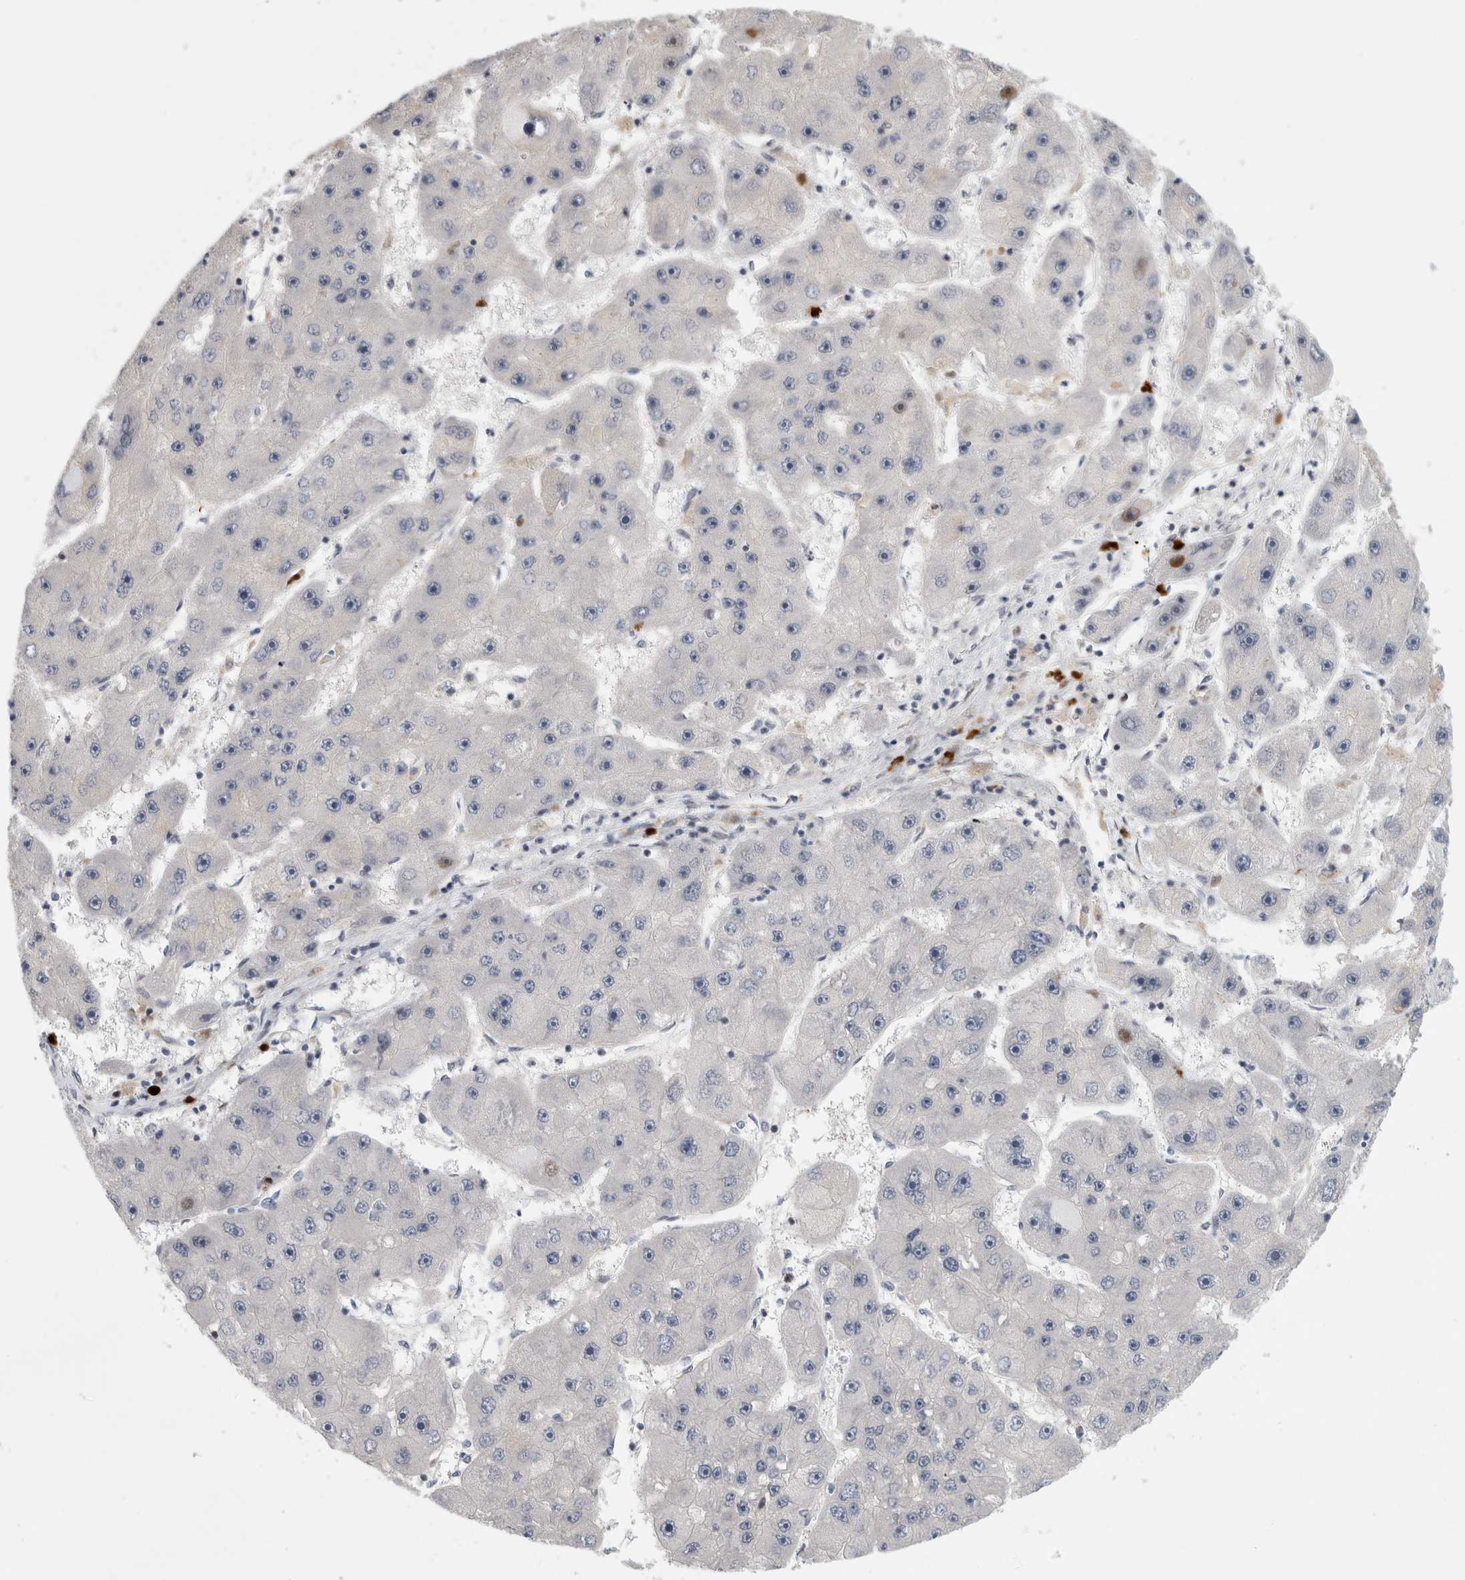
{"staining": {"intensity": "negative", "quantity": "none", "location": "none"}, "tissue": "liver cancer", "cell_type": "Tumor cells", "image_type": "cancer", "snomed": [{"axis": "morphology", "description": "Carcinoma, Hepatocellular, NOS"}, {"axis": "topography", "description": "Liver"}], "caption": "This is an immunohistochemistry (IHC) micrograph of hepatocellular carcinoma (liver). There is no expression in tumor cells.", "gene": "UTP25", "patient": {"sex": "female", "age": 61}}